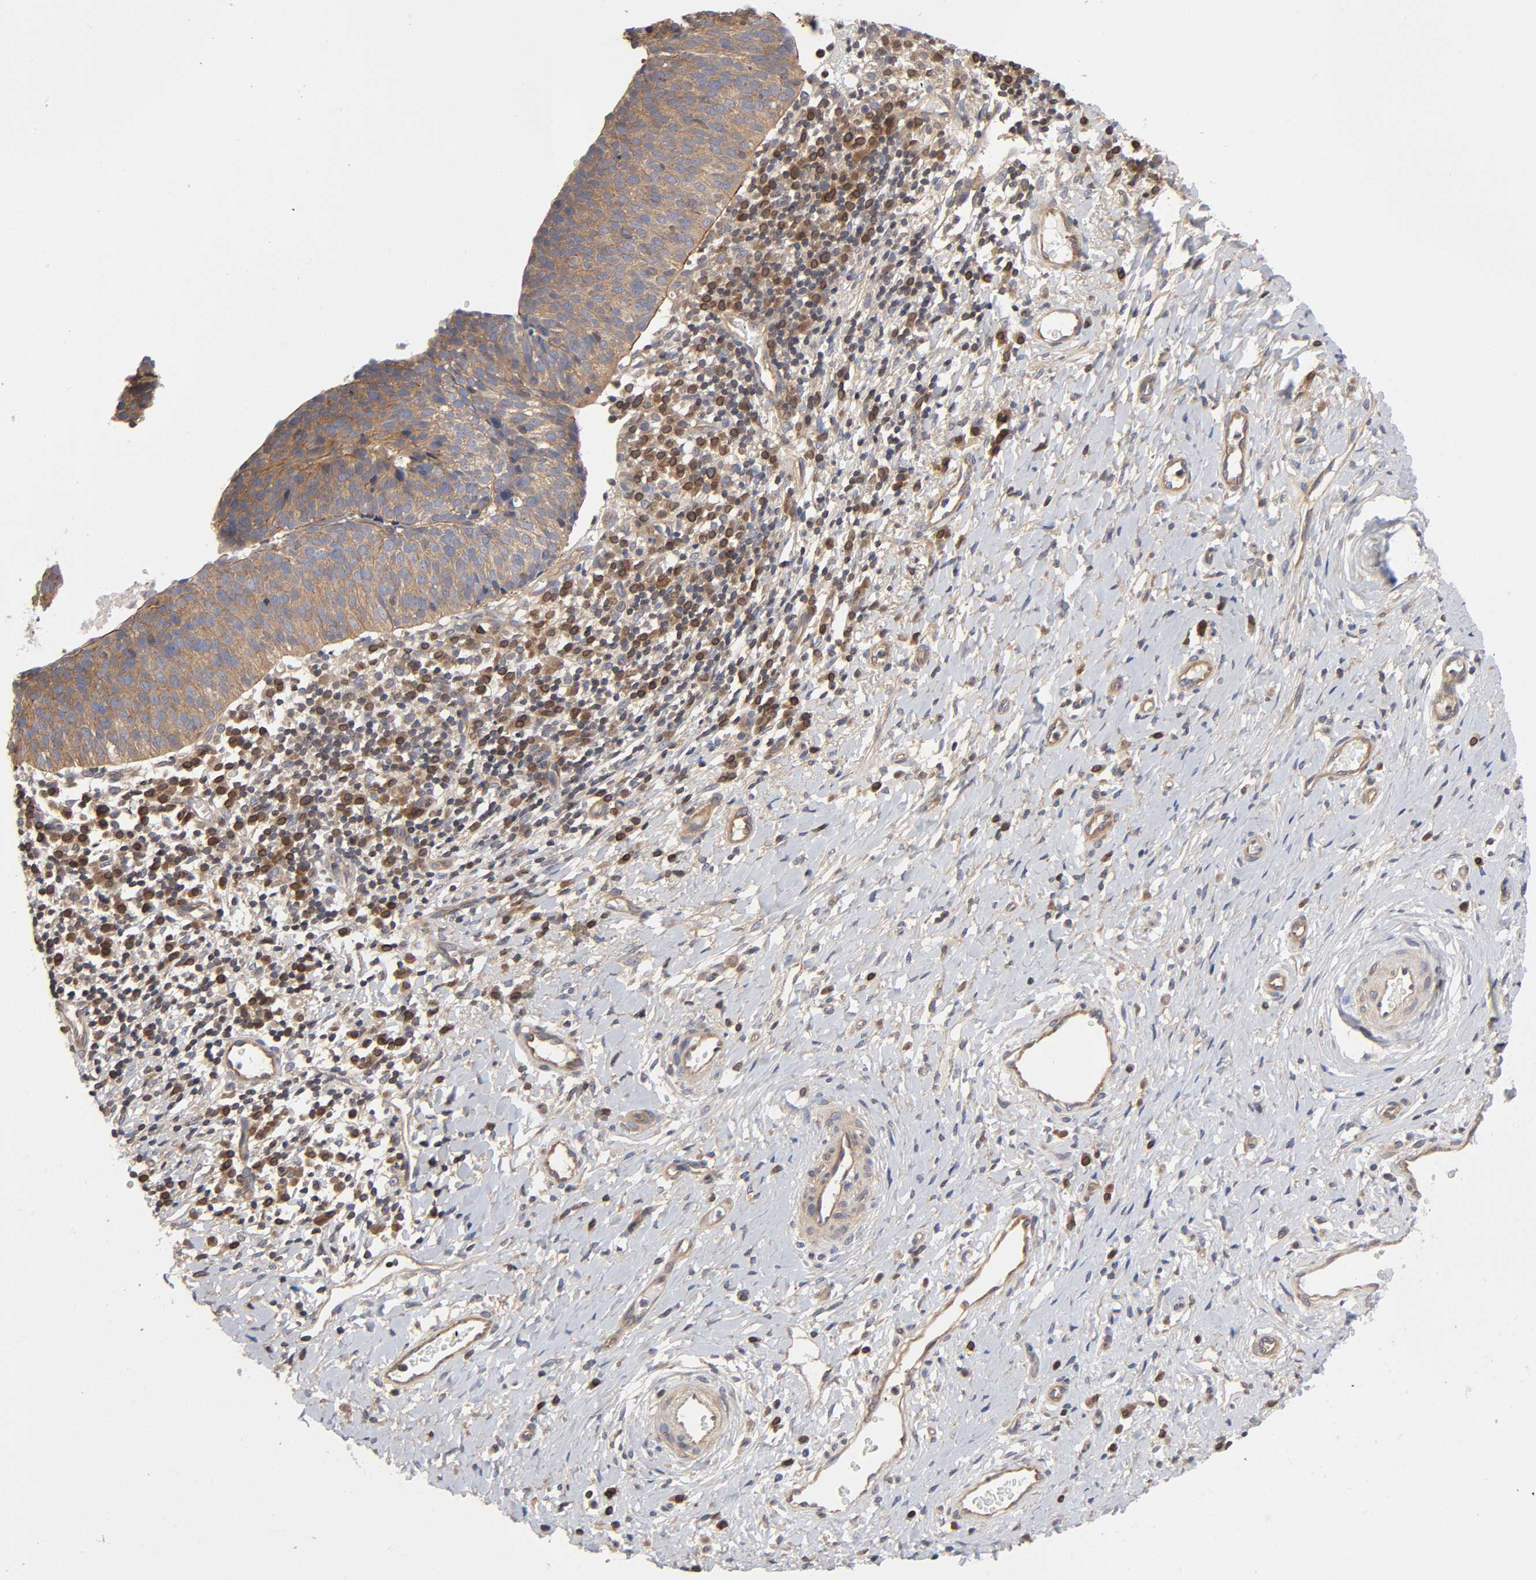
{"staining": {"intensity": "weak", "quantity": ">75%", "location": "cytoplasmic/membranous"}, "tissue": "cervical cancer", "cell_type": "Tumor cells", "image_type": "cancer", "snomed": [{"axis": "morphology", "description": "Normal tissue, NOS"}, {"axis": "morphology", "description": "Squamous cell carcinoma, NOS"}, {"axis": "topography", "description": "Cervix"}], "caption": "A brown stain labels weak cytoplasmic/membranous expression of a protein in human squamous cell carcinoma (cervical) tumor cells. The staining was performed using DAB (3,3'-diaminobenzidine), with brown indicating positive protein expression. Nuclei are stained blue with hematoxylin.", "gene": "STRN3", "patient": {"sex": "female", "age": 39}}